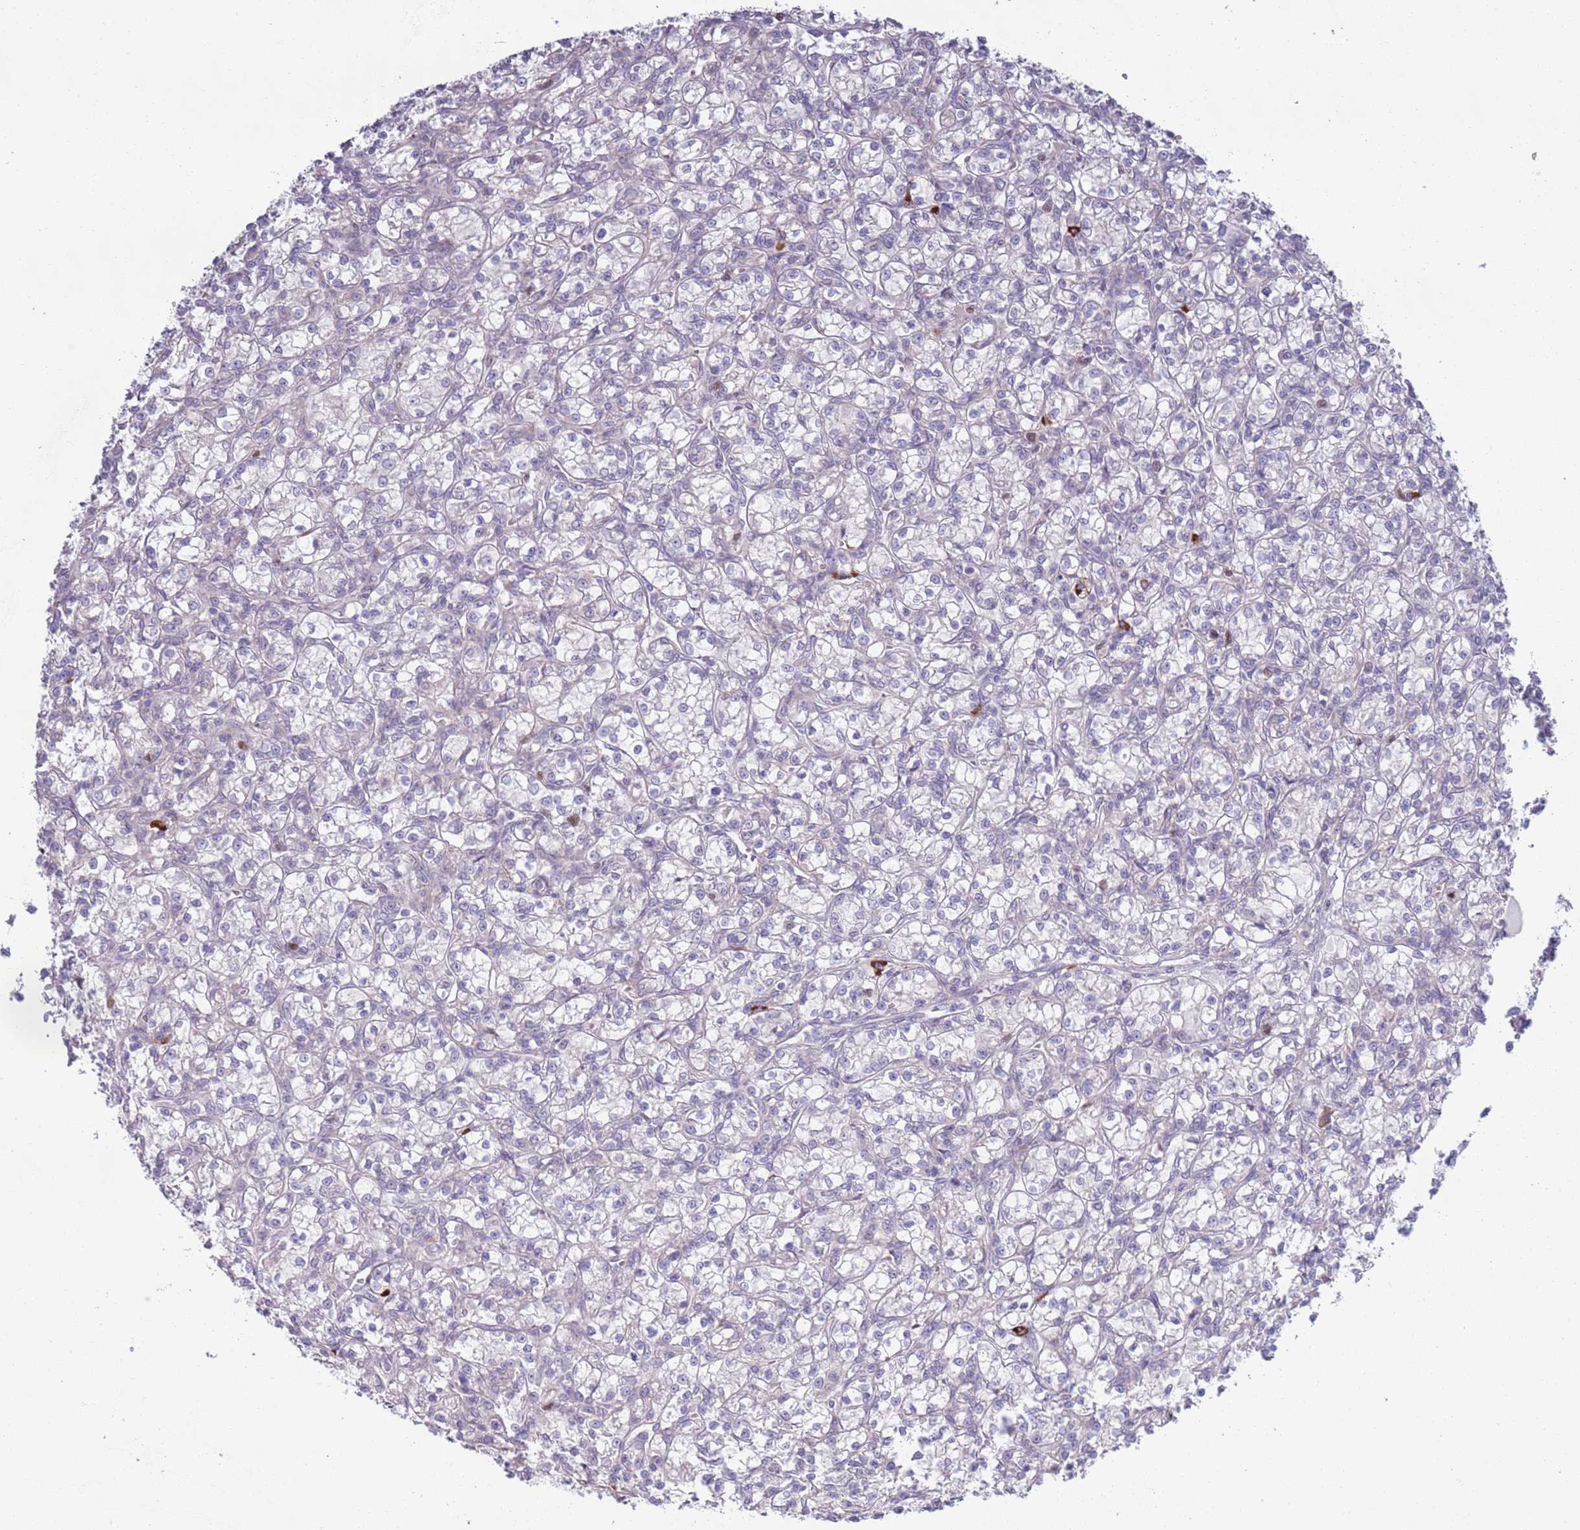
{"staining": {"intensity": "negative", "quantity": "none", "location": "none"}, "tissue": "renal cancer", "cell_type": "Tumor cells", "image_type": "cancer", "snomed": [{"axis": "morphology", "description": "Adenocarcinoma, NOS"}, {"axis": "topography", "description": "Kidney"}], "caption": "DAB immunohistochemical staining of human renal cancer (adenocarcinoma) shows no significant expression in tumor cells.", "gene": "LTB", "patient": {"sex": "female", "age": 59}}